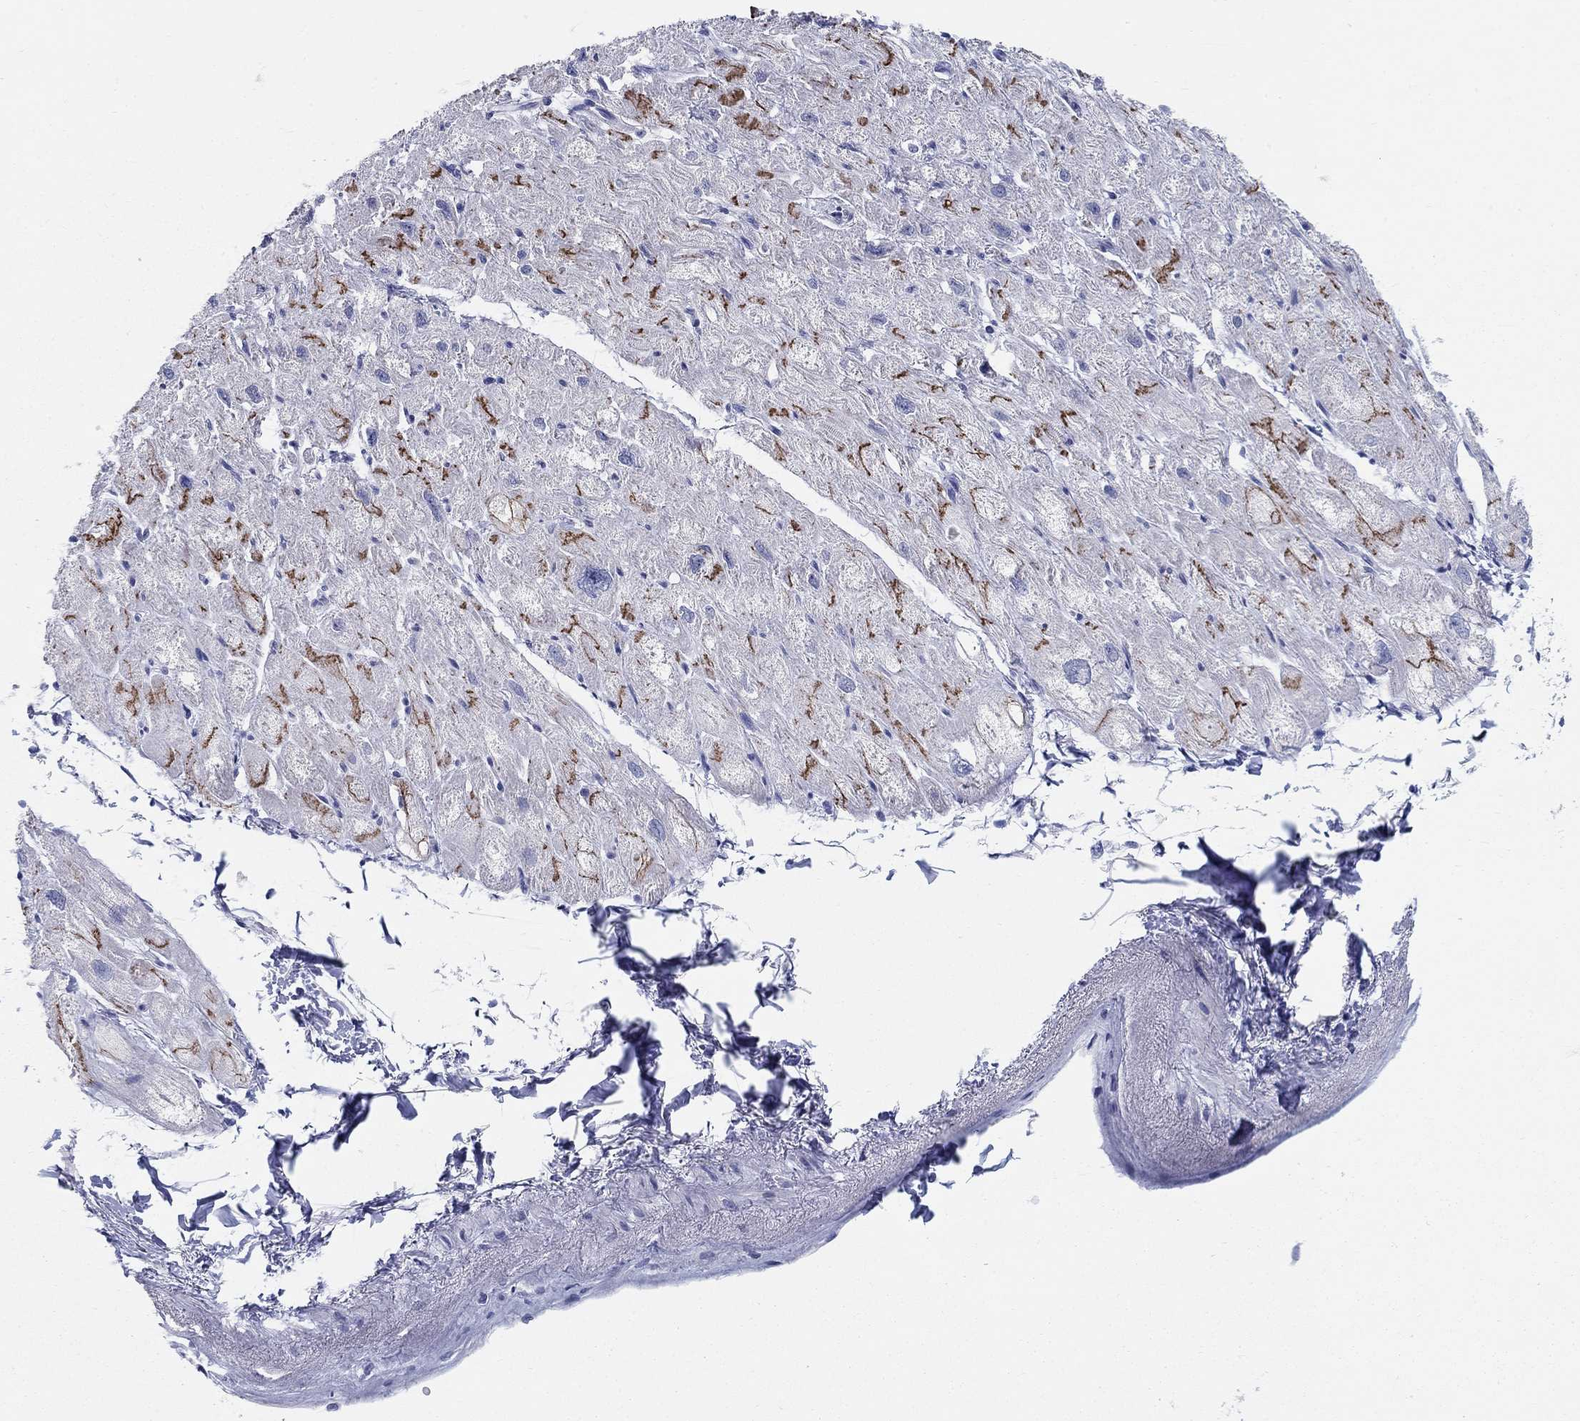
{"staining": {"intensity": "strong", "quantity": "25%-75%", "location": "cytoplasmic/membranous"}, "tissue": "heart muscle", "cell_type": "Cardiomyocytes", "image_type": "normal", "snomed": [{"axis": "morphology", "description": "Normal tissue, NOS"}, {"axis": "topography", "description": "Heart"}], "caption": "Protein analysis of normal heart muscle exhibits strong cytoplasmic/membranous positivity in approximately 25%-75% of cardiomyocytes.", "gene": "RAP1GAP", "patient": {"sex": "male", "age": 66}}